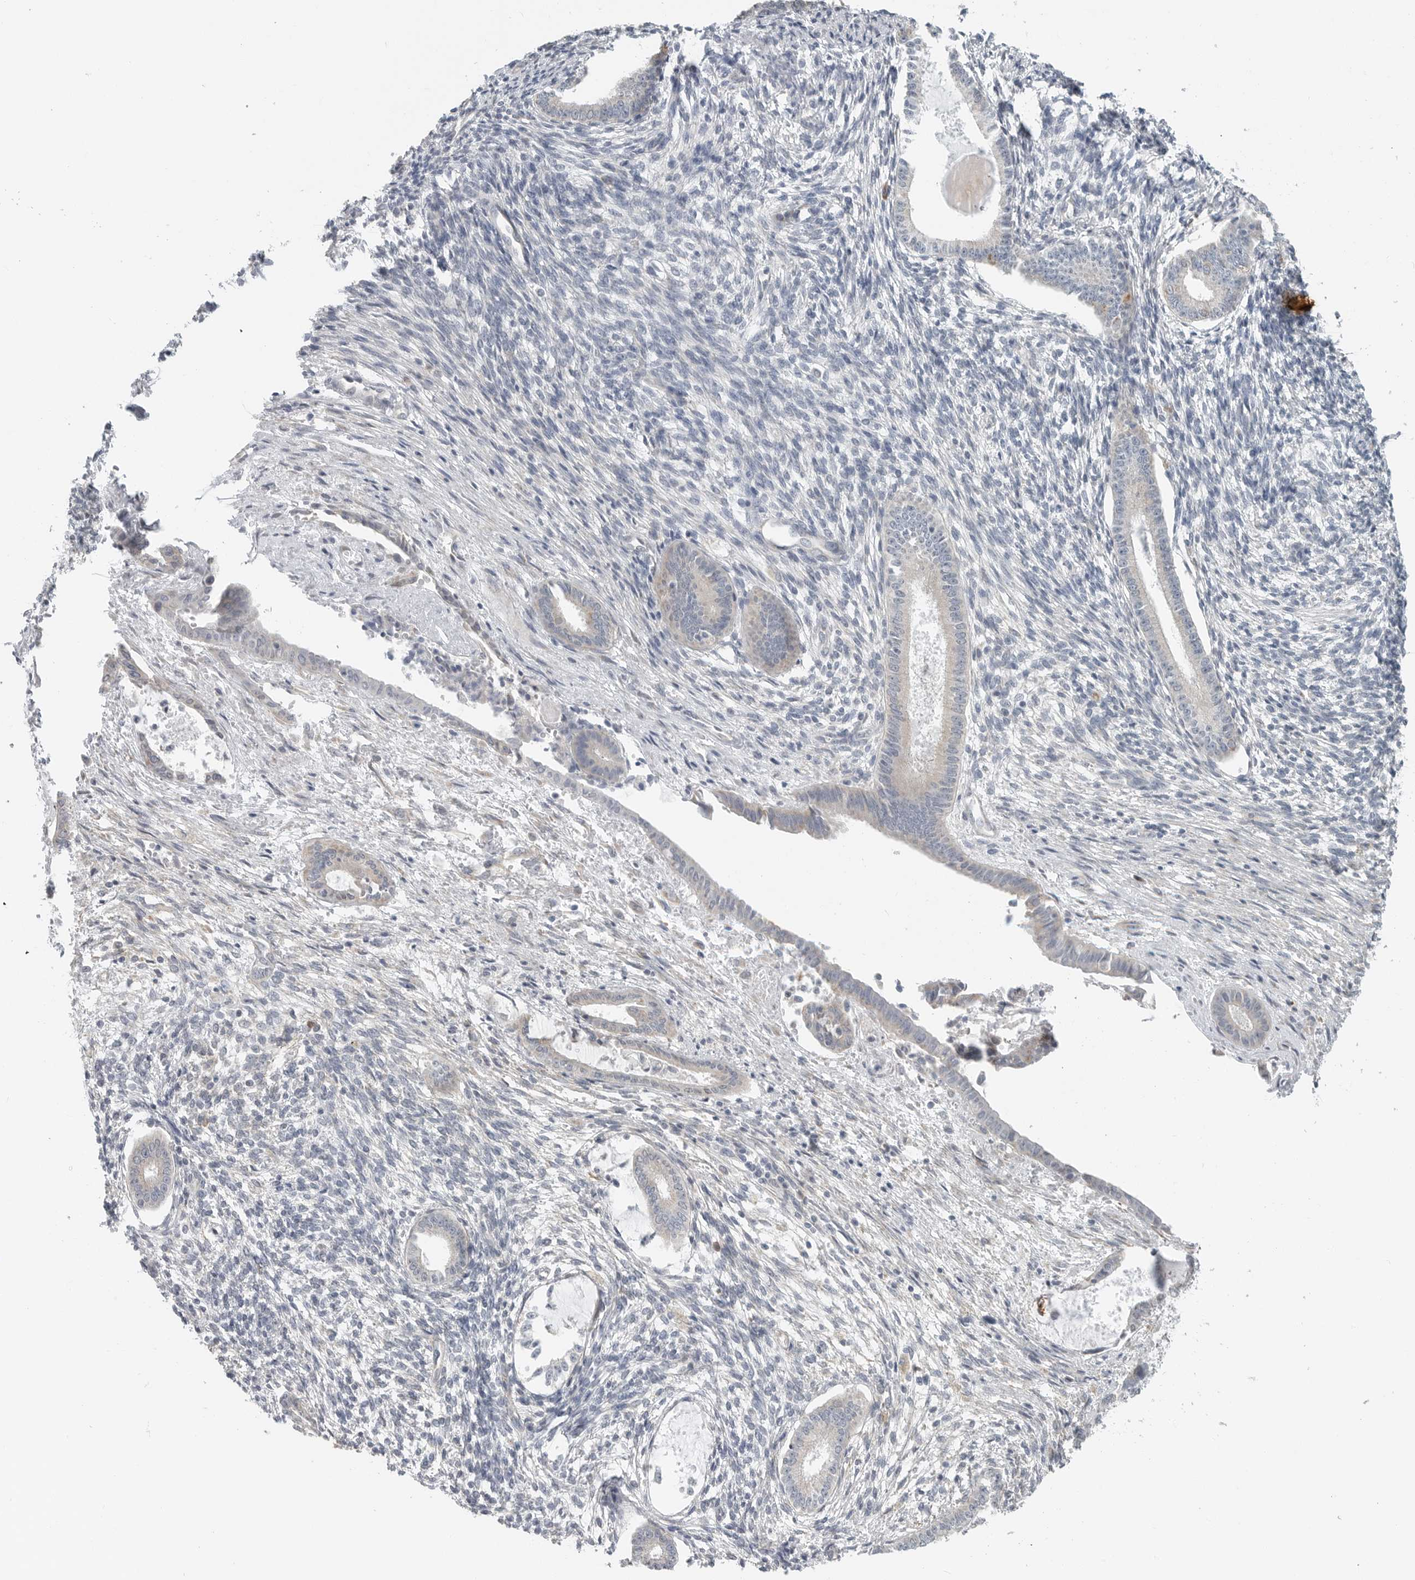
{"staining": {"intensity": "negative", "quantity": "none", "location": "none"}, "tissue": "endometrium", "cell_type": "Cells in endometrial stroma", "image_type": "normal", "snomed": [{"axis": "morphology", "description": "Normal tissue, NOS"}, {"axis": "topography", "description": "Endometrium"}], "caption": "Endometrium was stained to show a protein in brown. There is no significant expression in cells in endometrial stroma.", "gene": "IL12RB2", "patient": {"sex": "female", "age": 56}}